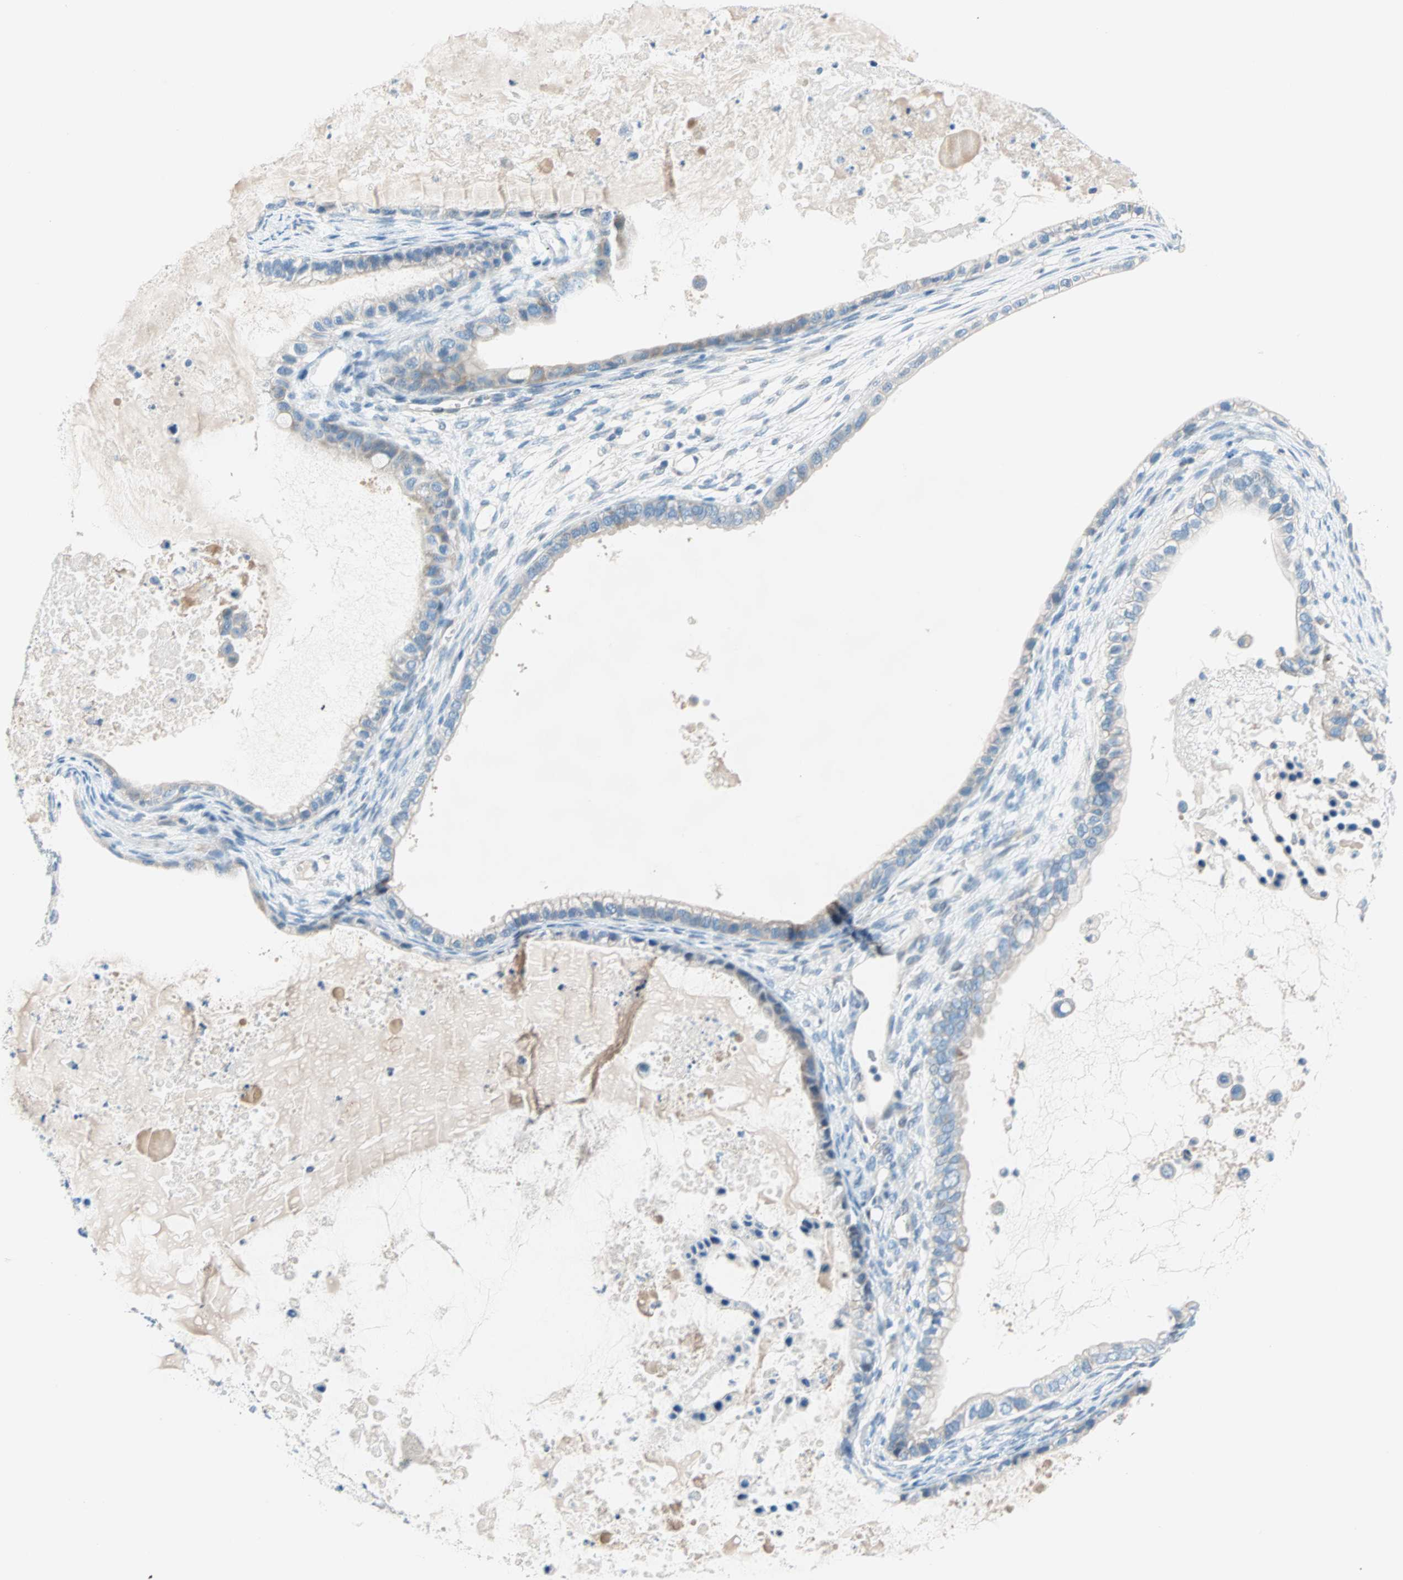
{"staining": {"intensity": "negative", "quantity": "none", "location": "none"}, "tissue": "ovarian cancer", "cell_type": "Tumor cells", "image_type": "cancer", "snomed": [{"axis": "morphology", "description": "Cystadenocarcinoma, mucinous, NOS"}, {"axis": "topography", "description": "Ovary"}], "caption": "A histopathology image of mucinous cystadenocarcinoma (ovarian) stained for a protein exhibits no brown staining in tumor cells.", "gene": "TMEM163", "patient": {"sex": "female", "age": 80}}